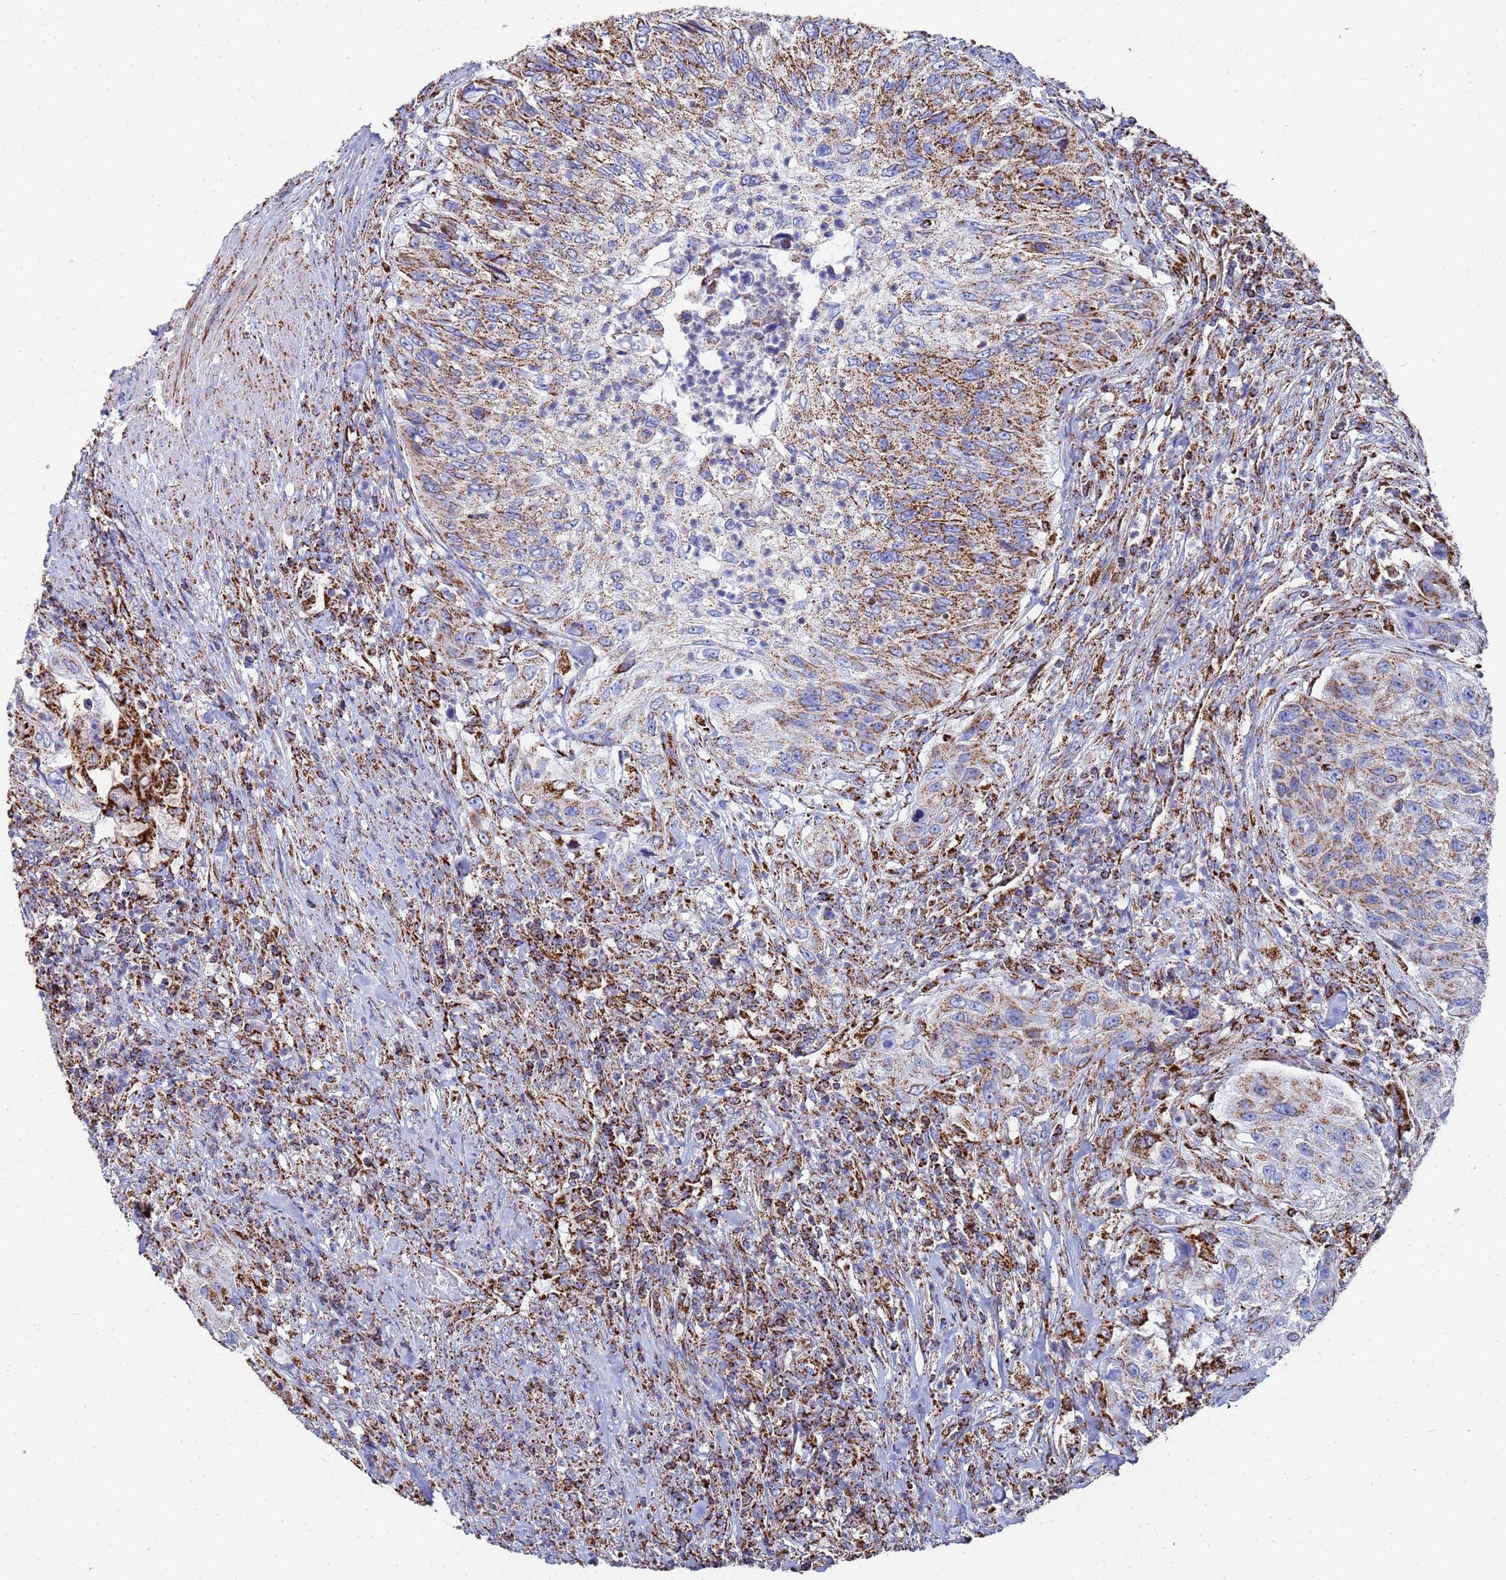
{"staining": {"intensity": "moderate", "quantity": ">75%", "location": "cytoplasmic/membranous"}, "tissue": "urothelial cancer", "cell_type": "Tumor cells", "image_type": "cancer", "snomed": [{"axis": "morphology", "description": "Urothelial carcinoma, High grade"}, {"axis": "topography", "description": "Urinary bladder"}], "caption": "A brown stain shows moderate cytoplasmic/membranous staining of a protein in high-grade urothelial carcinoma tumor cells.", "gene": "GLUD1", "patient": {"sex": "female", "age": 60}}